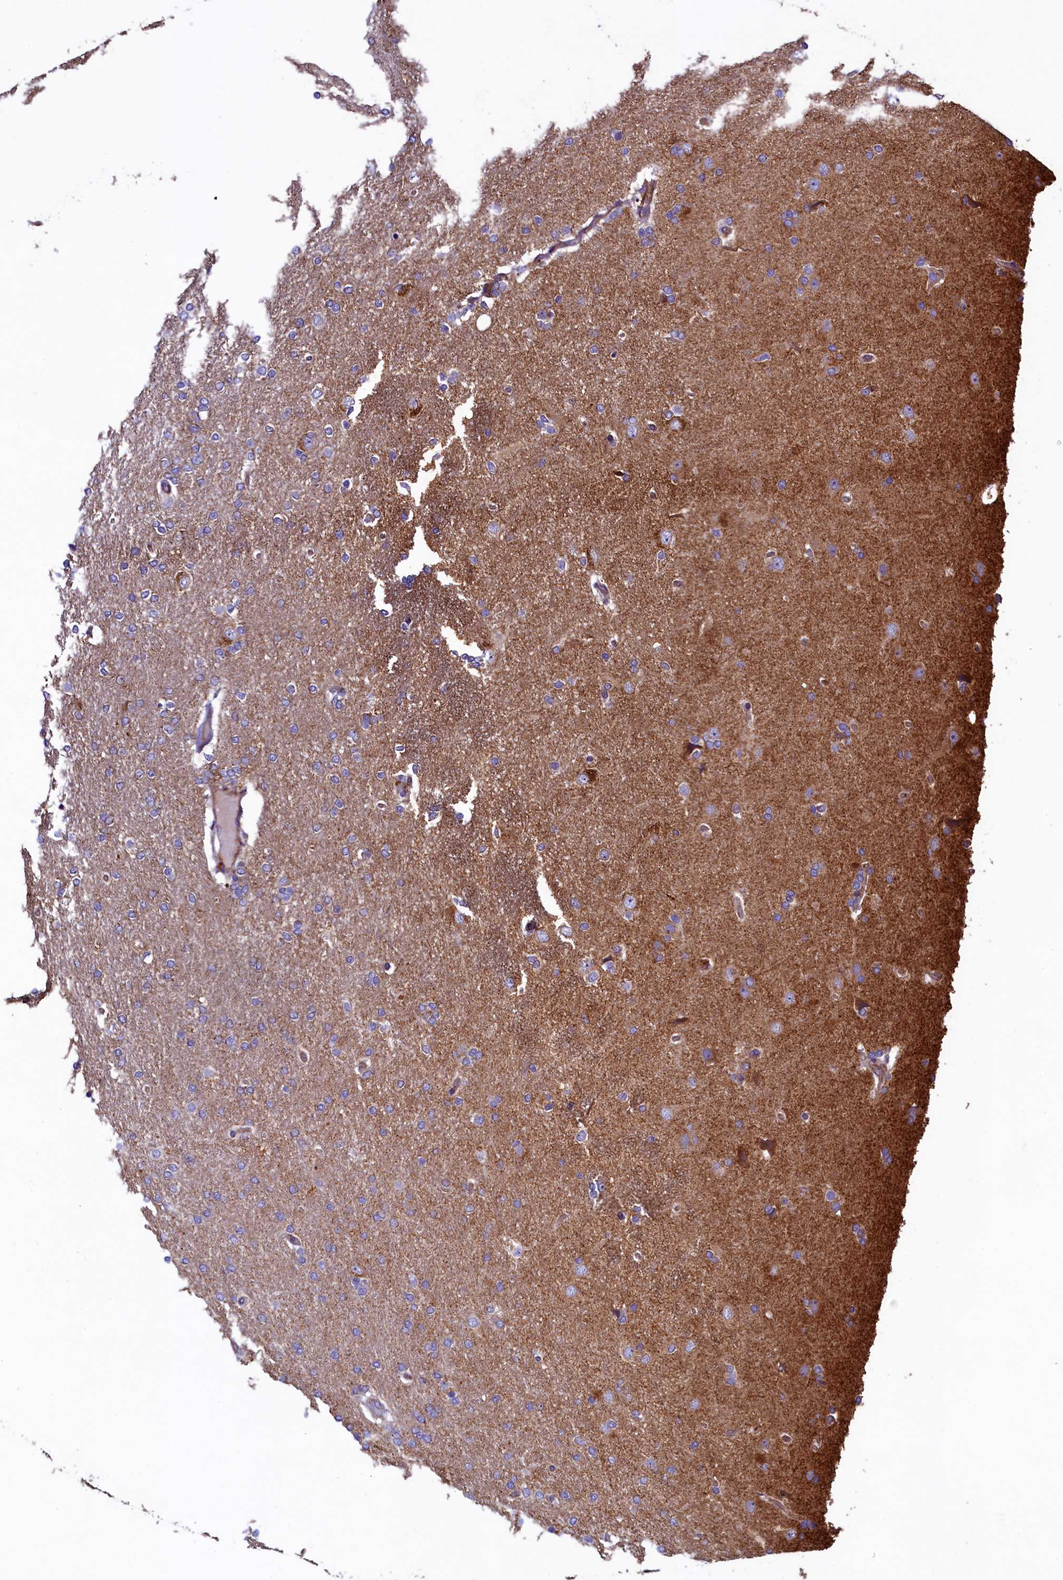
{"staining": {"intensity": "weak", "quantity": "<25%", "location": "cytoplasmic/membranous"}, "tissue": "glioma", "cell_type": "Tumor cells", "image_type": "cancer", "snomed": [{"axis": "morphology", "description": "Glioma, malignant, High grade"}, {"axis": "topography", "description": "Brain"}], "caption": "This is a image of immunohistochemistry staining of glioma, which shows no expression in tumor cells. (Immunohistochemistry, brightfield microscopy, high magnification).", "gene": "GPR21", "patient": {"sex": "male", "age": 72}}